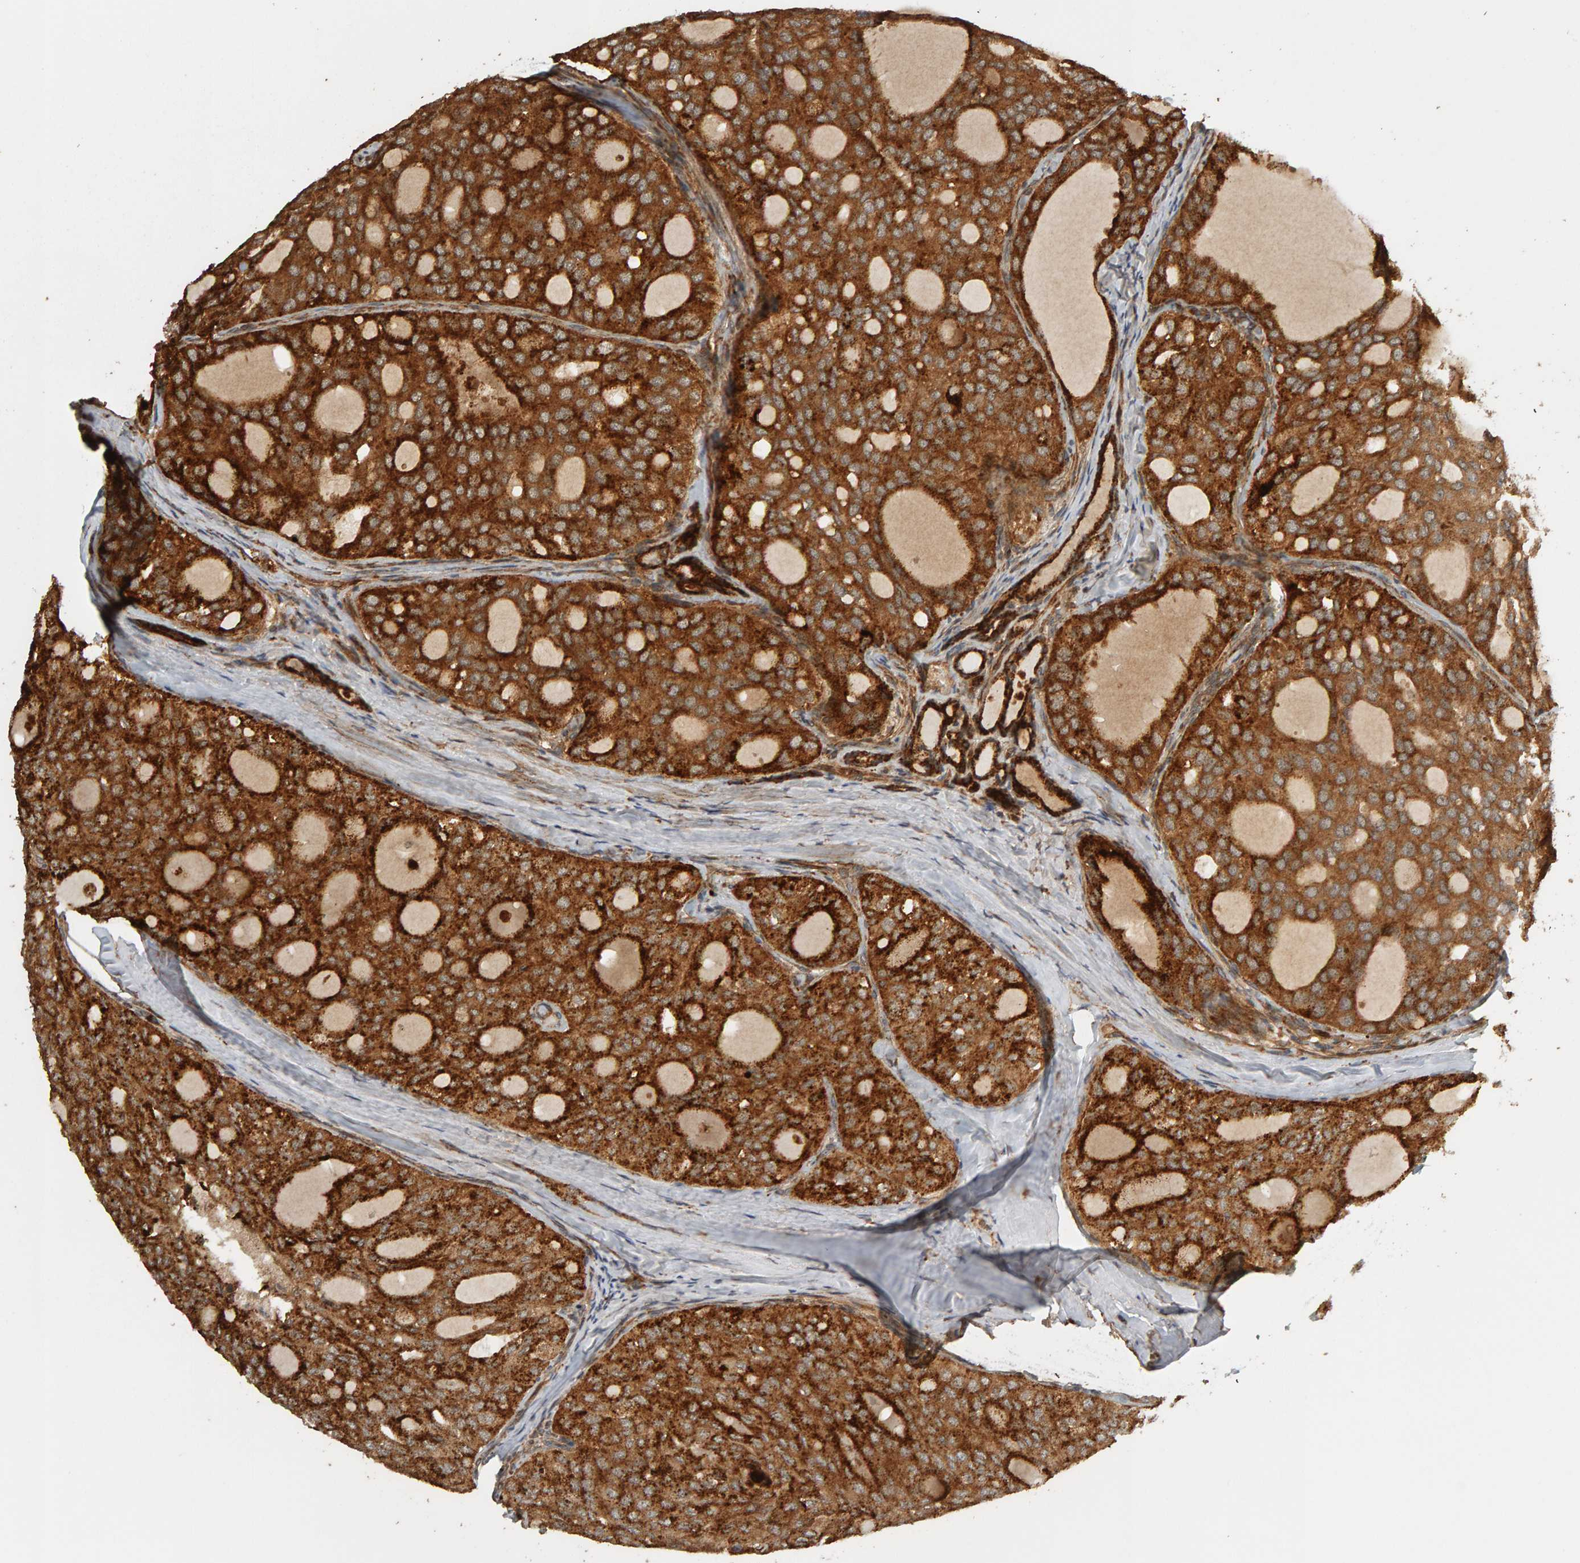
{"staining": {"intensity": "strong", "quantity": ">75%", "location": "cytoplasmic/membranous"}, "tissue": "thyroid cancer", "cell_type": "Tumor cells", "image_type": "cancer", "snomed": [{"axis": "morphology", "description": "Follicular adenoma carcinoma, NOS"}, {"axis": "topography", "description": "Thyroid gland"}], "caption": "A histopathology image showing strong cytoplasmic/membranous expression in approximately >75% of tumor cells in thyroid cancer, as visualized by brown immunohistochemical staining.", "gene": "ZFAND1", "patient": {"sex": "male", "age": 75}}